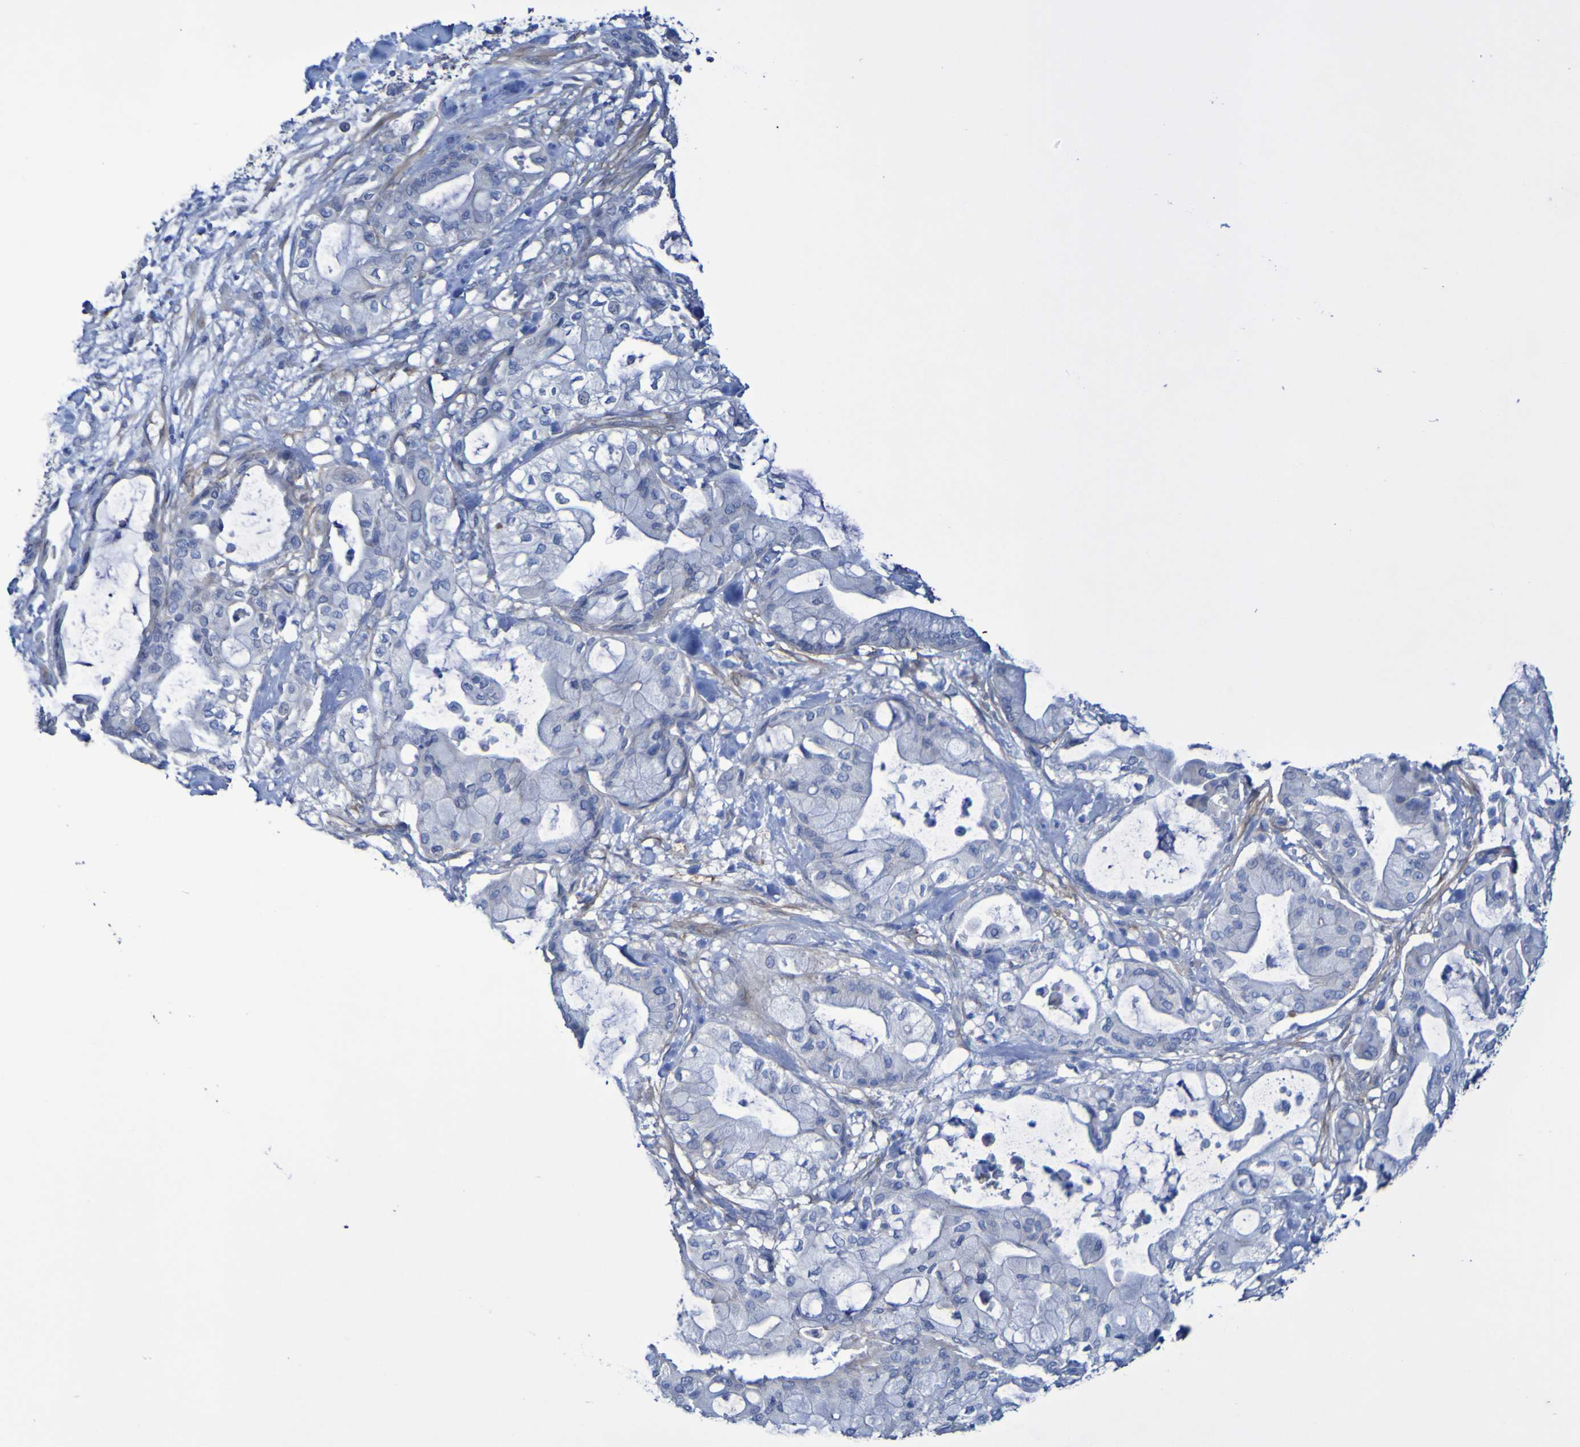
{"staining": {"intensity": "negative", "quantity": "none", "location": "none"}, "tissue": "pancreatic cancer", "cell_type": "Tumor cells", "image_type": "cancer", "snomed": [{"axis": "morphology", "description": "Adenocarcinoma, NOS"}, {"axis": "morphology", "description": "Adenocarcinoma, metastatic, NOS"}, {"axis": "topography", "description": "Lymph node"}, {"axis": "topography", "description": "Pancreas"}, {"axis": "topography", "description": "Duodenum"}], "caption": "This is a histopathology image of immunohistochemistry (IHC) staining of pancreatic cancer, which shows no positivity in tumor cells.", "gene": "LPP", "patient": {"sex": "female", "age": 64}}